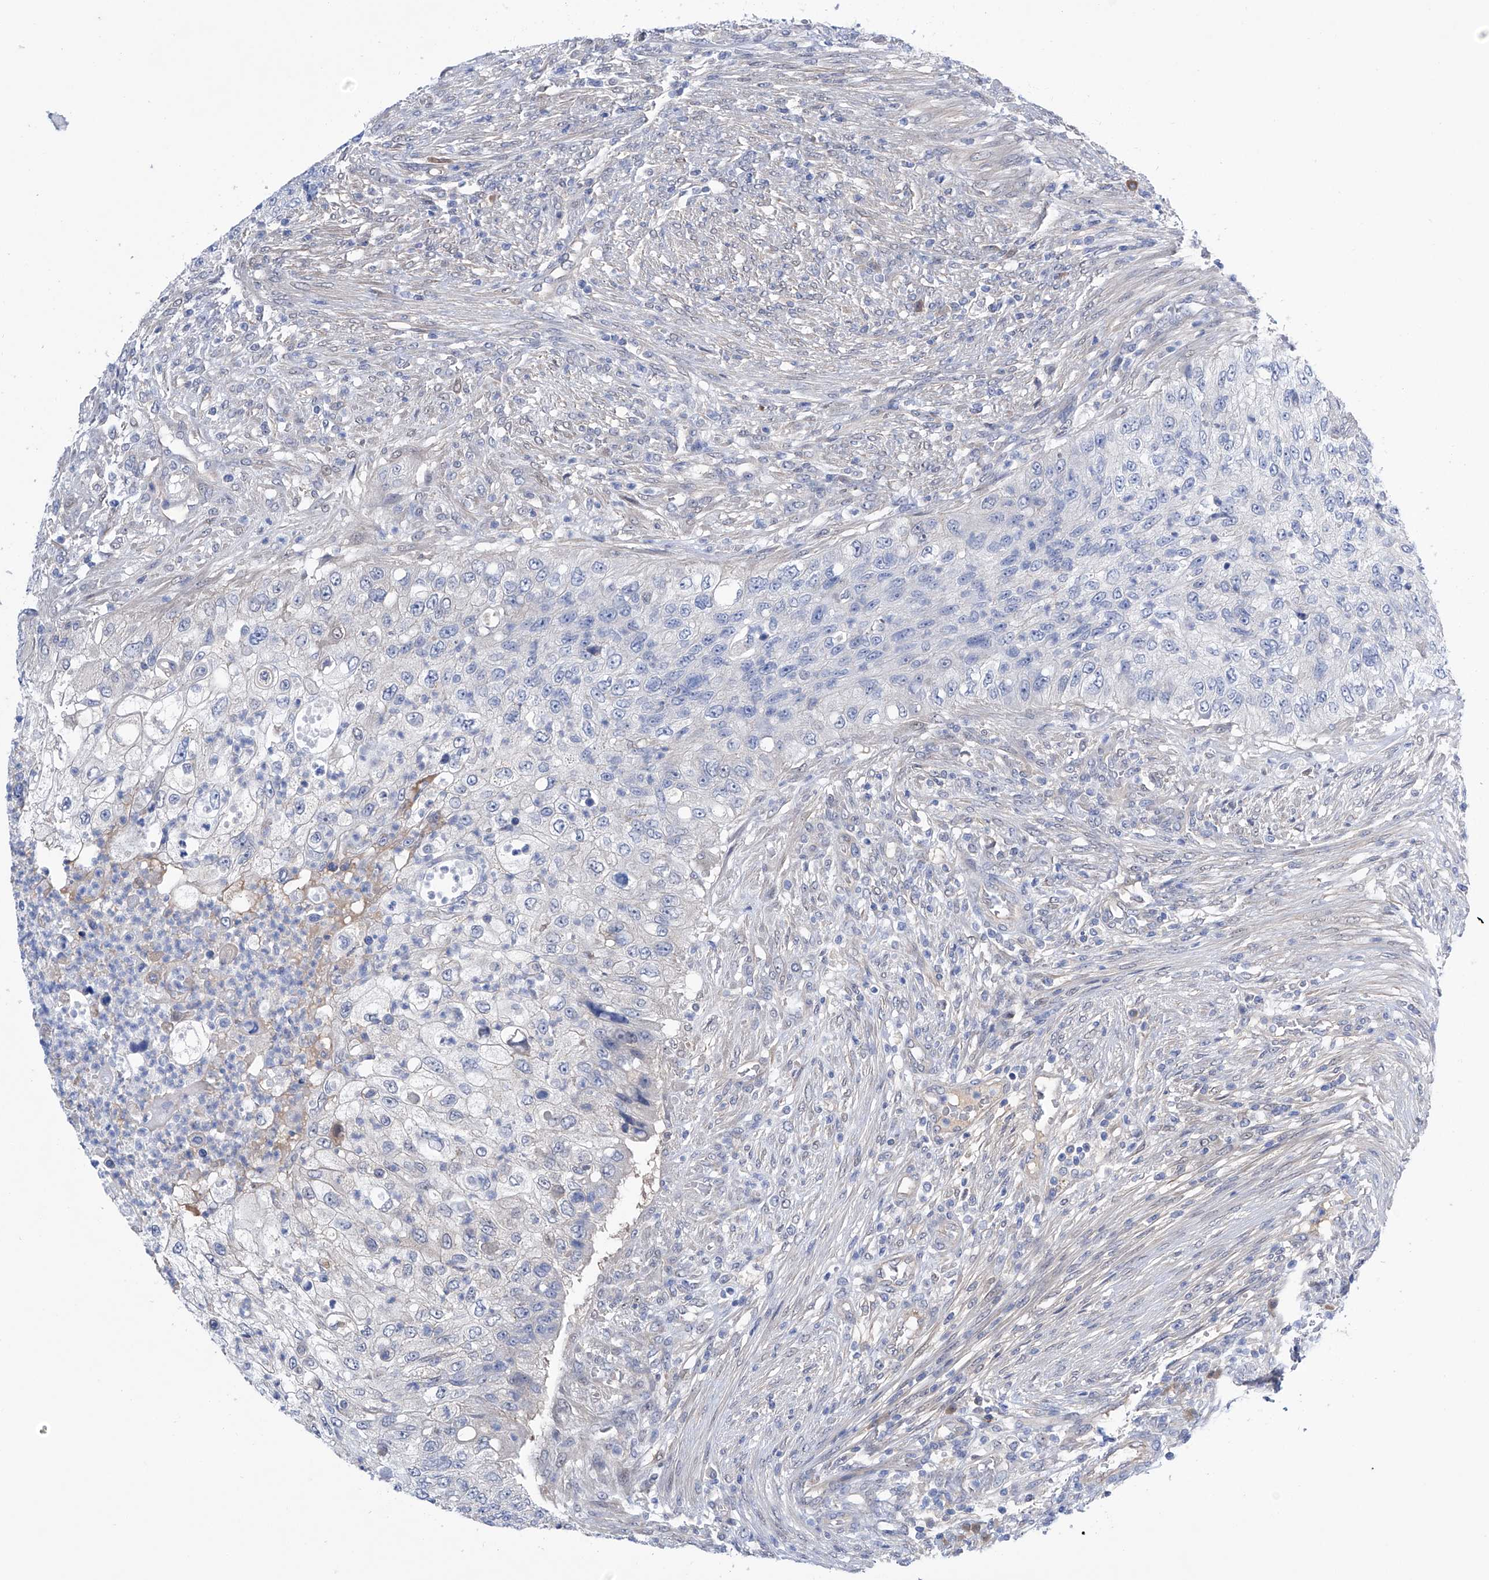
{"staining": {"intensity": "negative", "quantity": "none", "location": "none"}, "tissue": "urothelial cancer", "cell_type": "Tumor cells", "image_type": "cancer", "snomed": [{"axis": "morphology", "description": "Urothelial carcinoma, High grade"}, {"axis": "topography", "description": "Urinary bladder"}], "caption": "This is an immunohistochemistry micrograph of high-grade urothelial carcinoma. There is no staining in tumor cells.", "gene": "PGM3", "patient": {"sex": "female", "age": 60}}